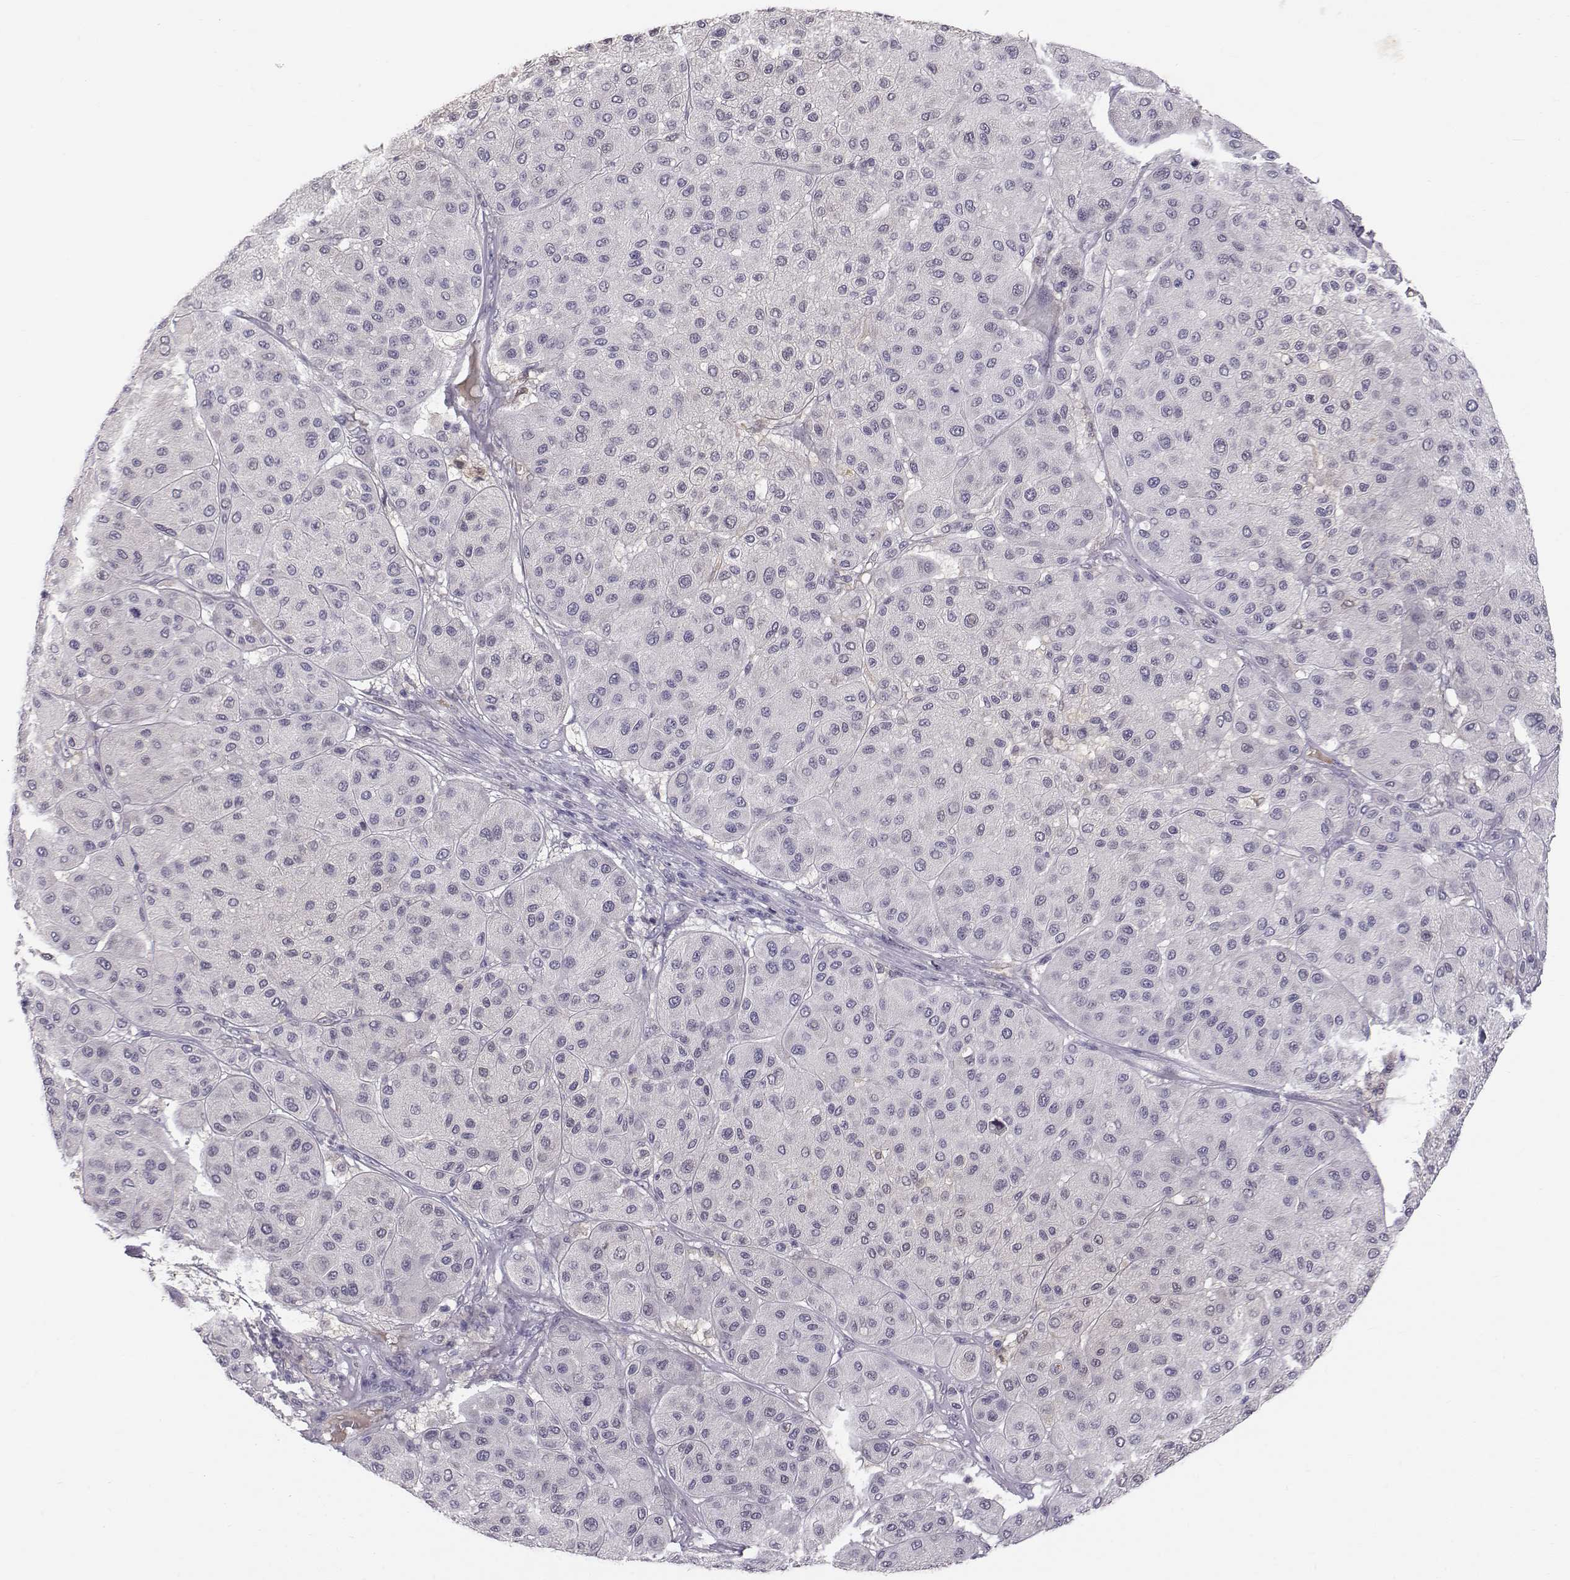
{"staining": {"intensity": "negative", "quantity": "none", "location": "none"}, "tissue": "melanoma", "cell_type": "Tumor cells", "image_type": "cancer", "snomed": [{"axis": "morphology", "description": "Malignant melanoma, Metastatic site"}, {"axis": "topography", "description": "Smooth muscle"}], "caption": "The photomicrograph exhibits no staining of tumor cells in malignant melanoma (metastatic site).", "gene": "ACSL6", "patient": {"sex": "male", "age": 41}}